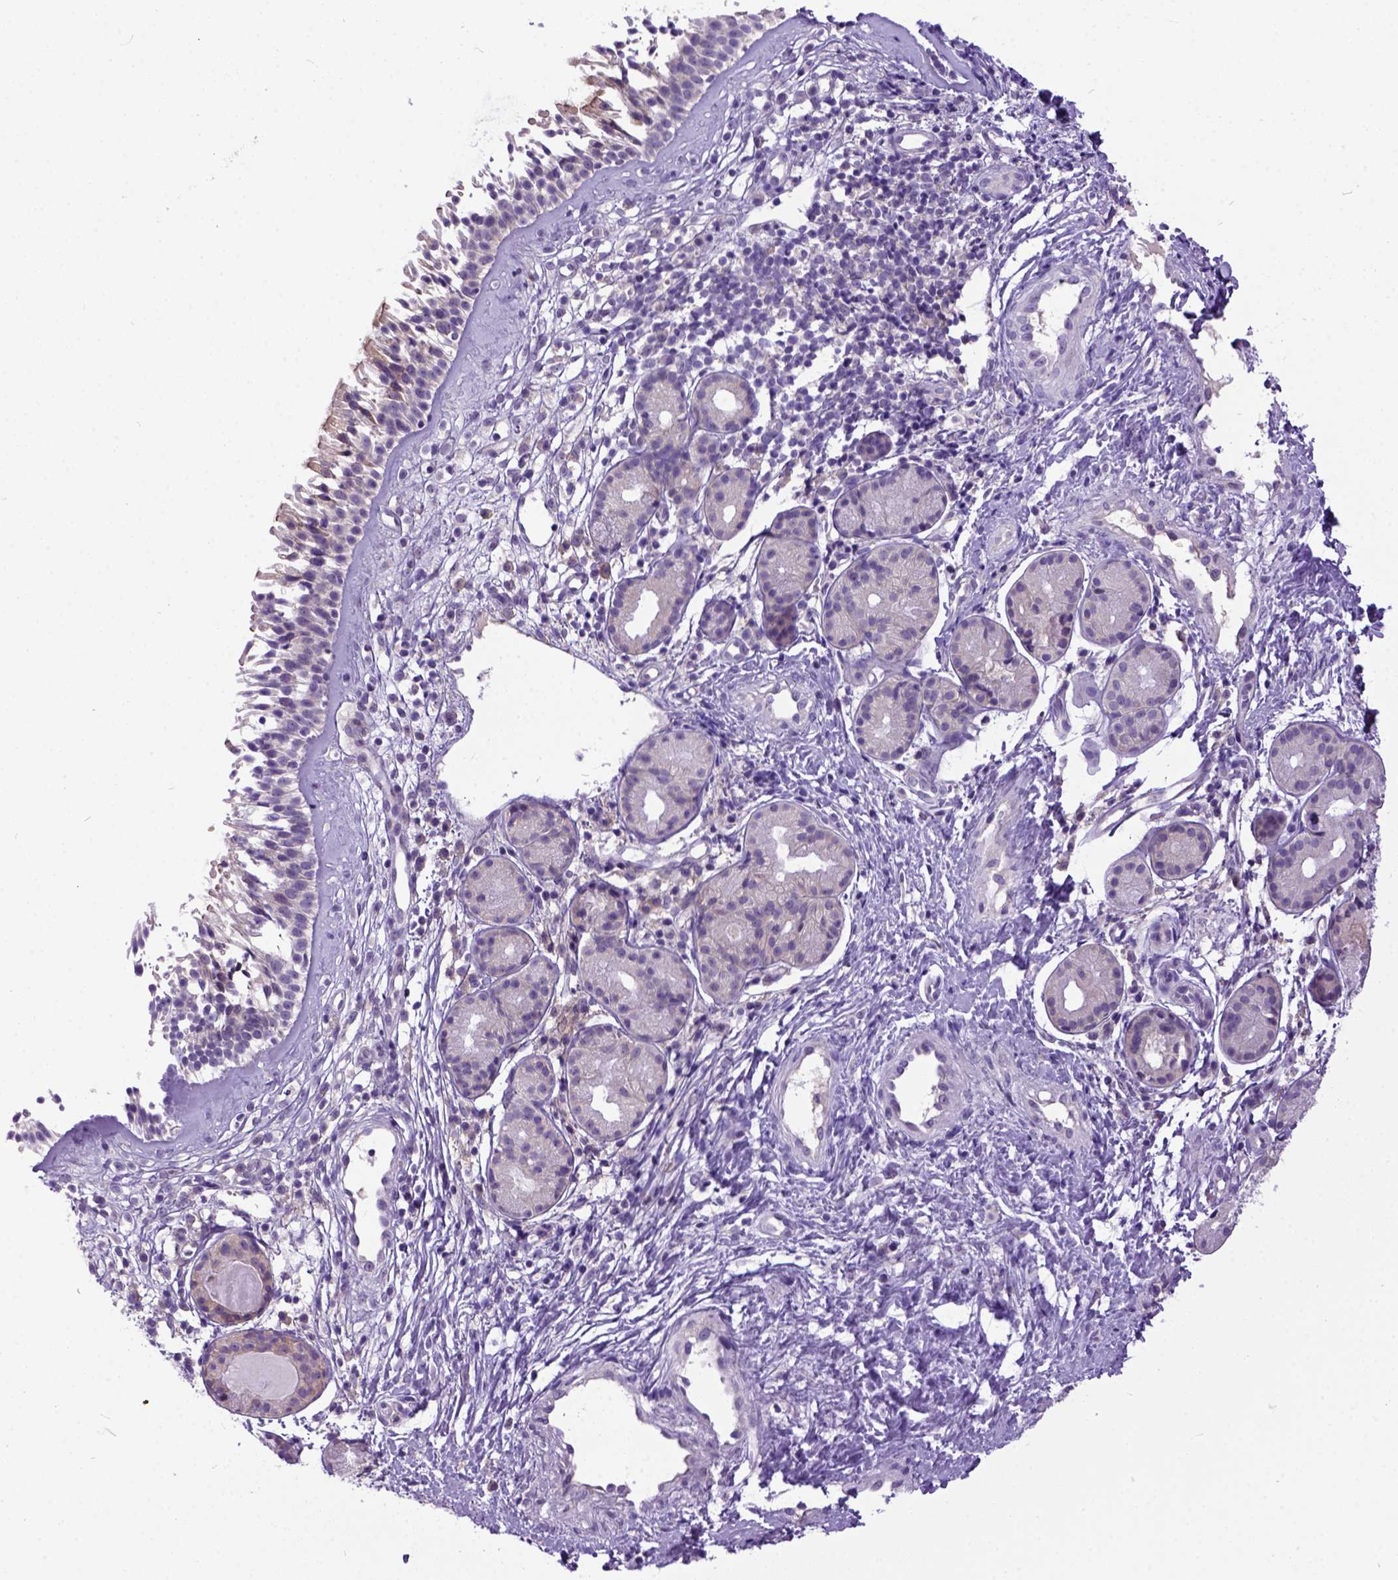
{"staining": {"intensity": "weak", "quantity": "25%-75%", "location": "cytoplasmic/membranous"}, "tissue": "nasopharynx", "cell_type": "Respiratory epithelial cells", "image_type": "normal", "snomed": [{"axis": "morphology", "description": "Normal tissue, NOS"}, {"axis": "topography", "description": "Nasopharynx"}], "caption": "Protein expression analysis of normal nasopharynx reveals weak cytoplasmic/membranous staining in about 25%-75% of respiratory epithelial cells.", "gene": "NEK5", "patient": {"sex": "male", "age": 58}}